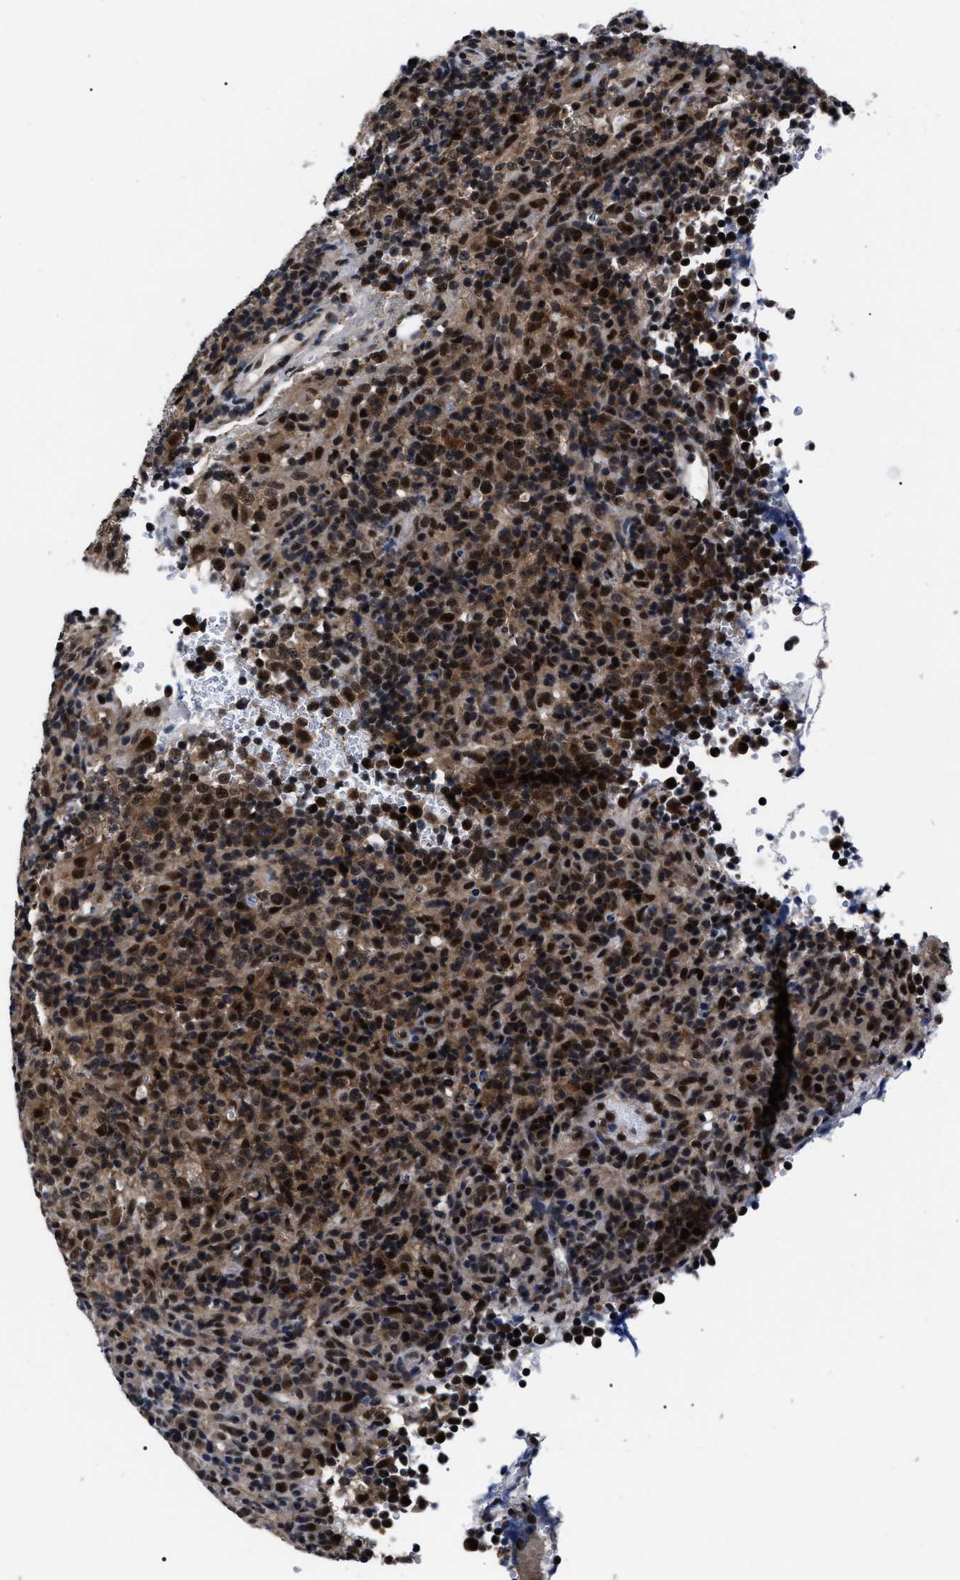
{"staining": {"intensity": "strong", "quantity": ">75%", "location": "cytoplasmic/membranous,nuclear"}, "tissue": "lymphoma", "cell_type": "Tumor cells", "image_type": "cancer", "snomed": [{"axis": "morphology", "description": "Malignant lymphoma, non-Hodgkin's type, High grade"}, {"axis": "topography", "description": "Lymph node"}], "caption": "DAB (3,3'-diaminobenzidine) immunohistochemical staining of lymphoma displays strong cytoplasmic/membranous and nuclear protein expression in approximately >75% of tumor cells.", "gene": "CSNK2A1", "patient": {"sex": "female", "age": 76}}